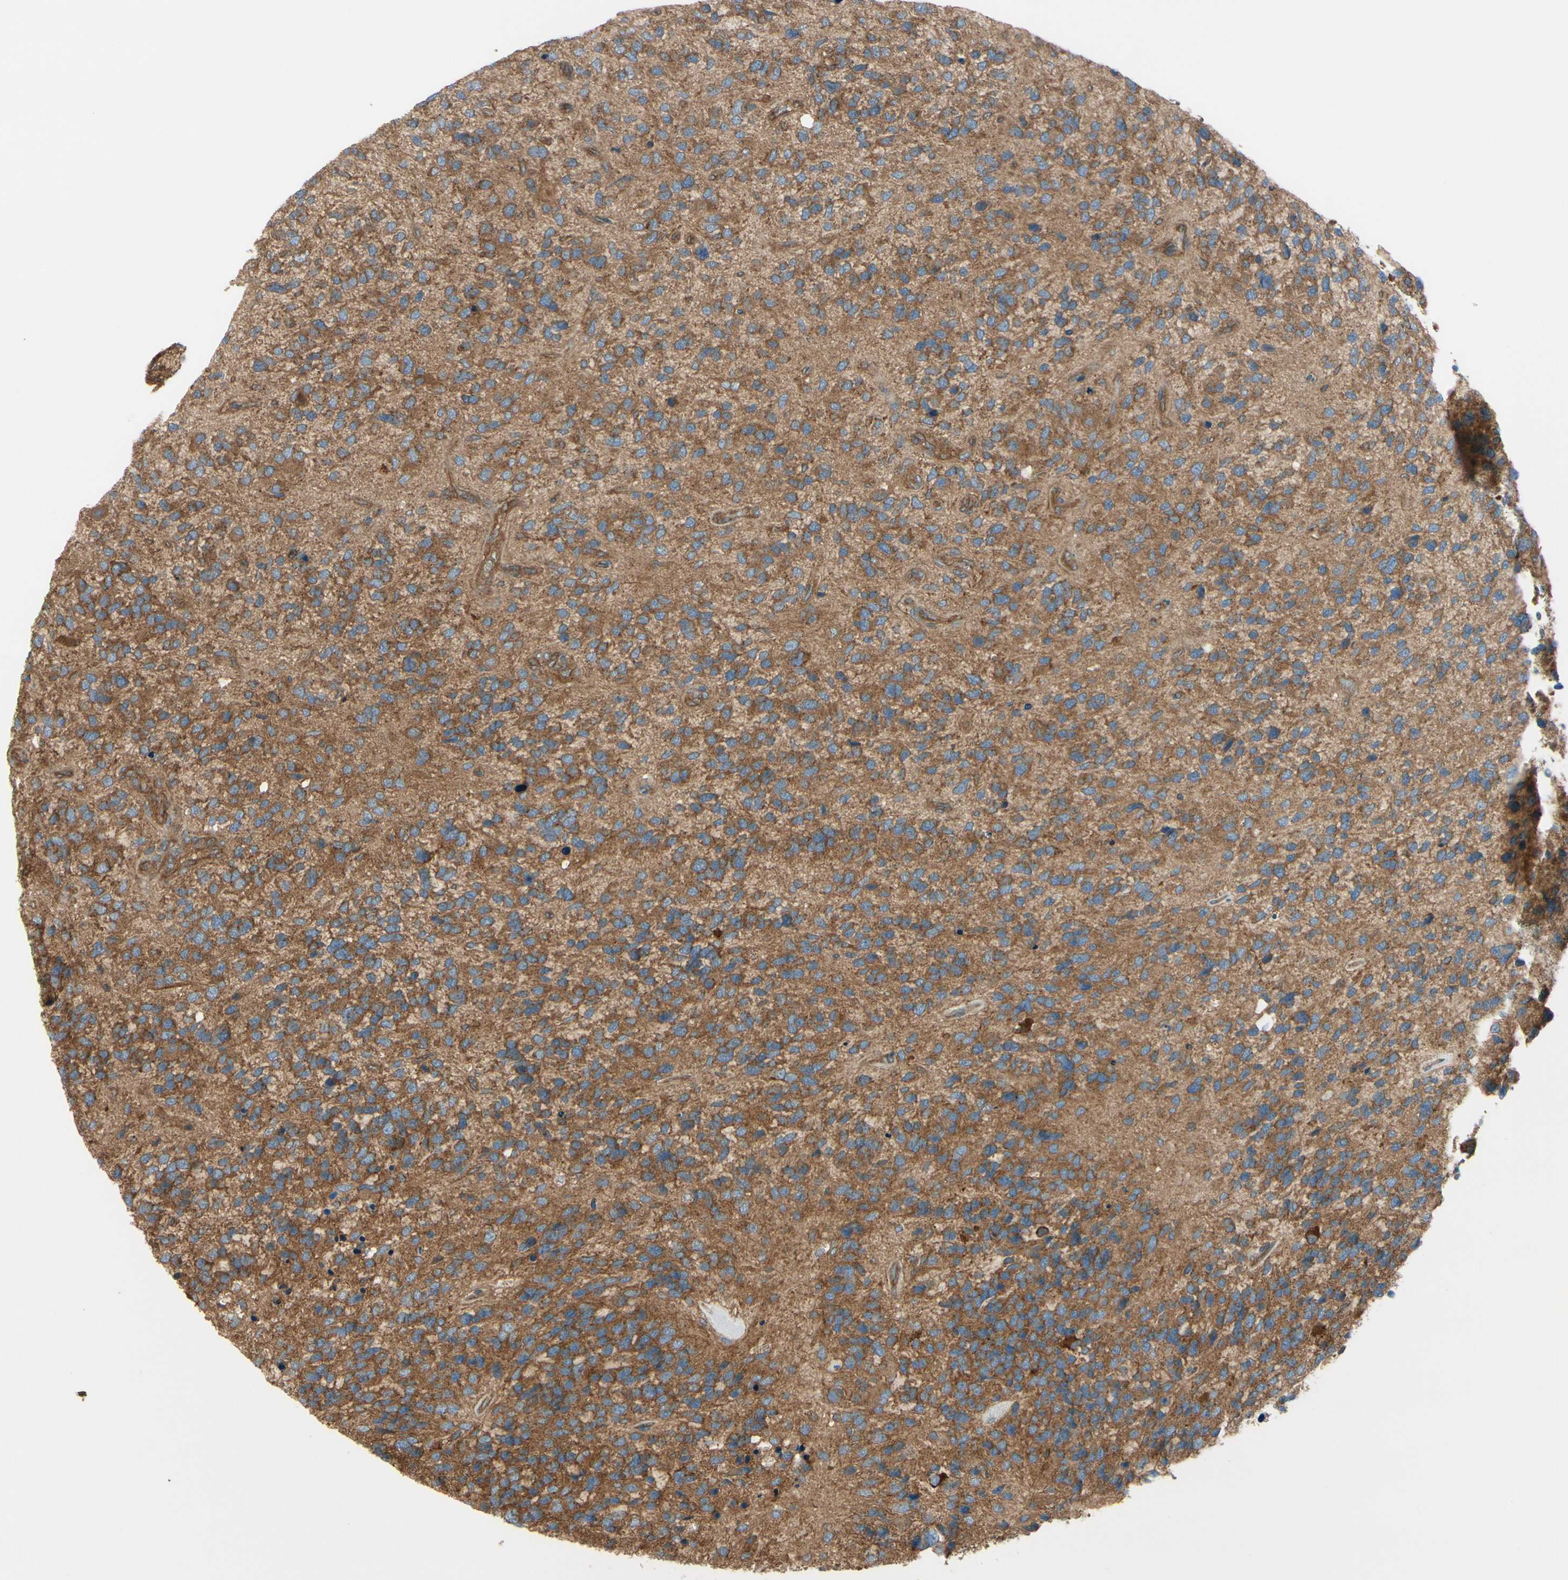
{"staining": {"intensity": "moderate", "quantity": ">75%", "location": "cytoplasmic/membranous"}, "tissue": "glioma", "cell_type": "Tumor cells", "image_type": "cancer", "snomed": [{"axis": "morphology", "description": "Glioma, malignant, High grade"}, {"axis": "topography", "description": "Brain"}], "caption": "Immunohistochemical staining of human malignant high-grade glioma shows medium levels of moderate cytoplasmic/membranous positivity in about >75% of tumor cells.", "gene": "EPS15", "patient": {"sex": "female", "age": 58}}